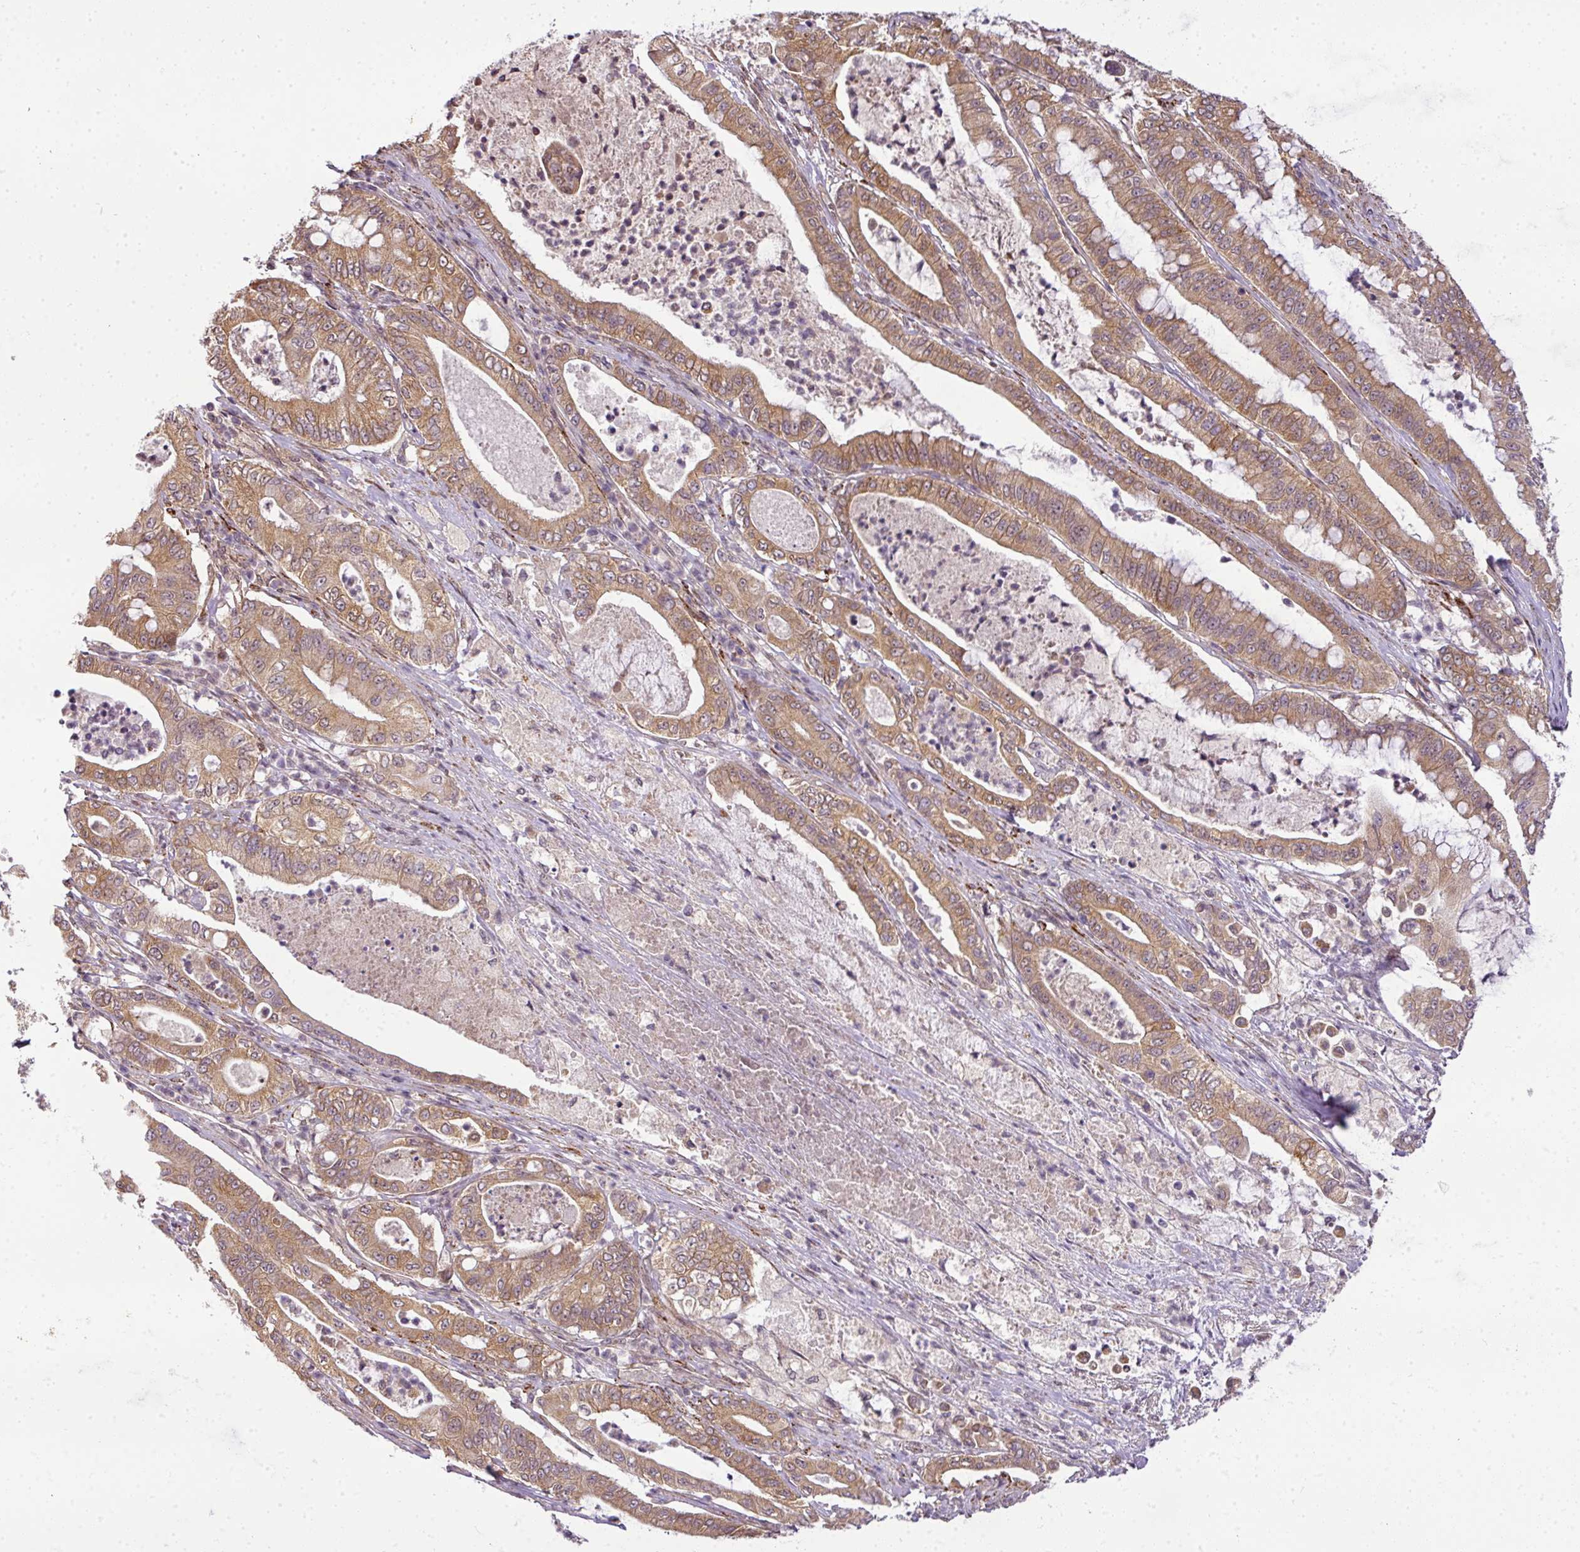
{"staining": {"intensity": "moderate", "quantity": ">75%", "location": "cytoplasmic/membranous"}, "tissue": "pancreatic cancer", "cell_type": "Tumor cells", "image_type": "cancer", "snomed": [{"axis": "morphology", "description": "Adenocarcinoma, NOS"}, {"axis": "topography", "description": "Pancreas"}], "caption": "Human pancreatic adenocarcinoma stained for a protein (brown) shows moderate cytoplasmic/membranous positive expression in about >75% of tumor cells.", "gene": "C1orf226", "patient": {"sex": "male", "age": 71}}